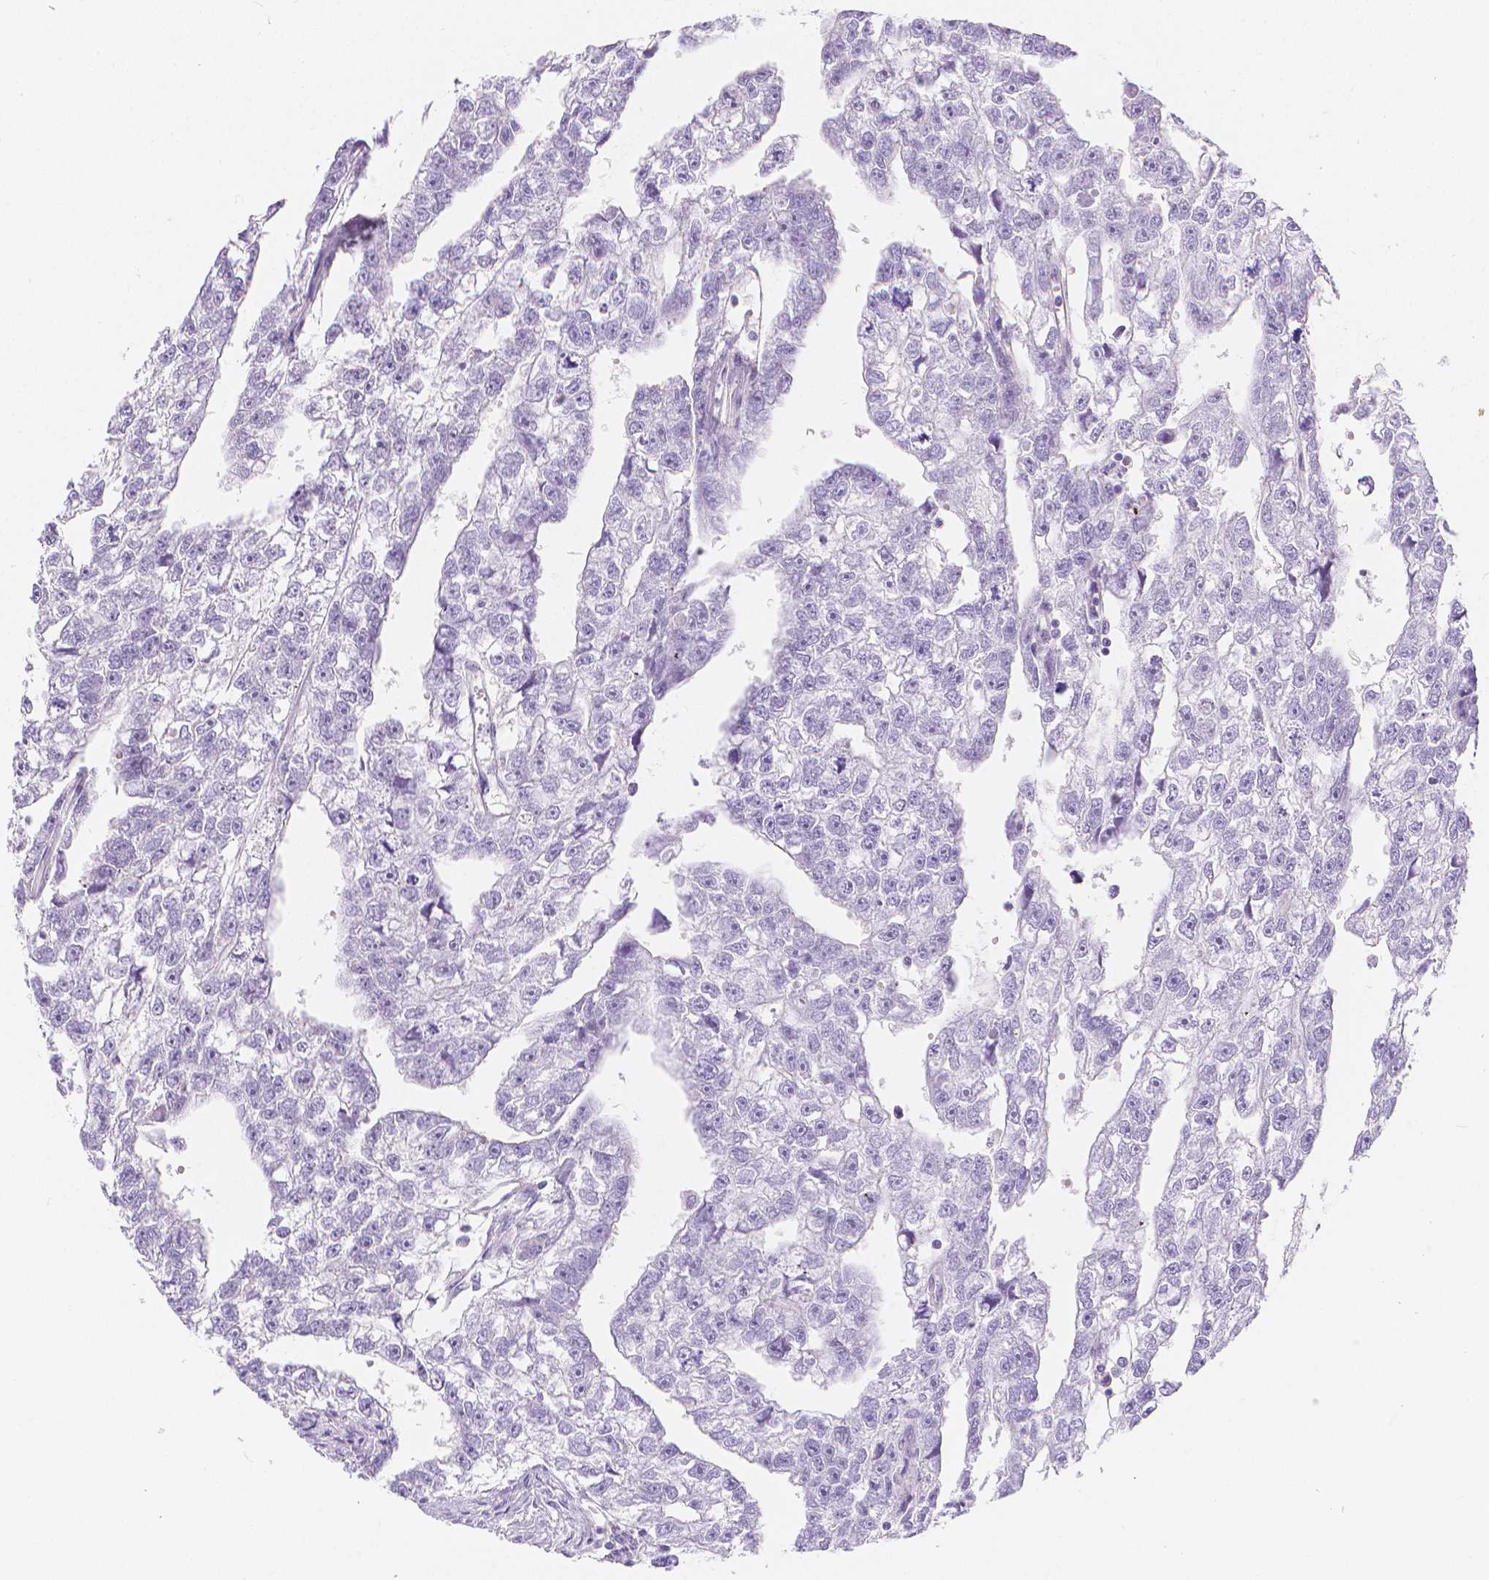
{"staining": {"intensity": "negative", "quantity": "none", "location": "none"}, "tissue": "testis cancer", "cell_type": "Tumor cells", "image_type": "cancer", "snomed": [{"axis": "morphology", "description": "Carcinoma, Embryonal, NOS"}, {"axis": "morphology", "description": "Teratoma, malignant, NOS"}, {"axis": "topography", "description": "Testis"}], "caption": "Tumor cells are negative for protein expression in human testis cancer (embryonal carcinoma).", "gene": "SLC27A5", "patient": {"sex": "male", "age": 44}}